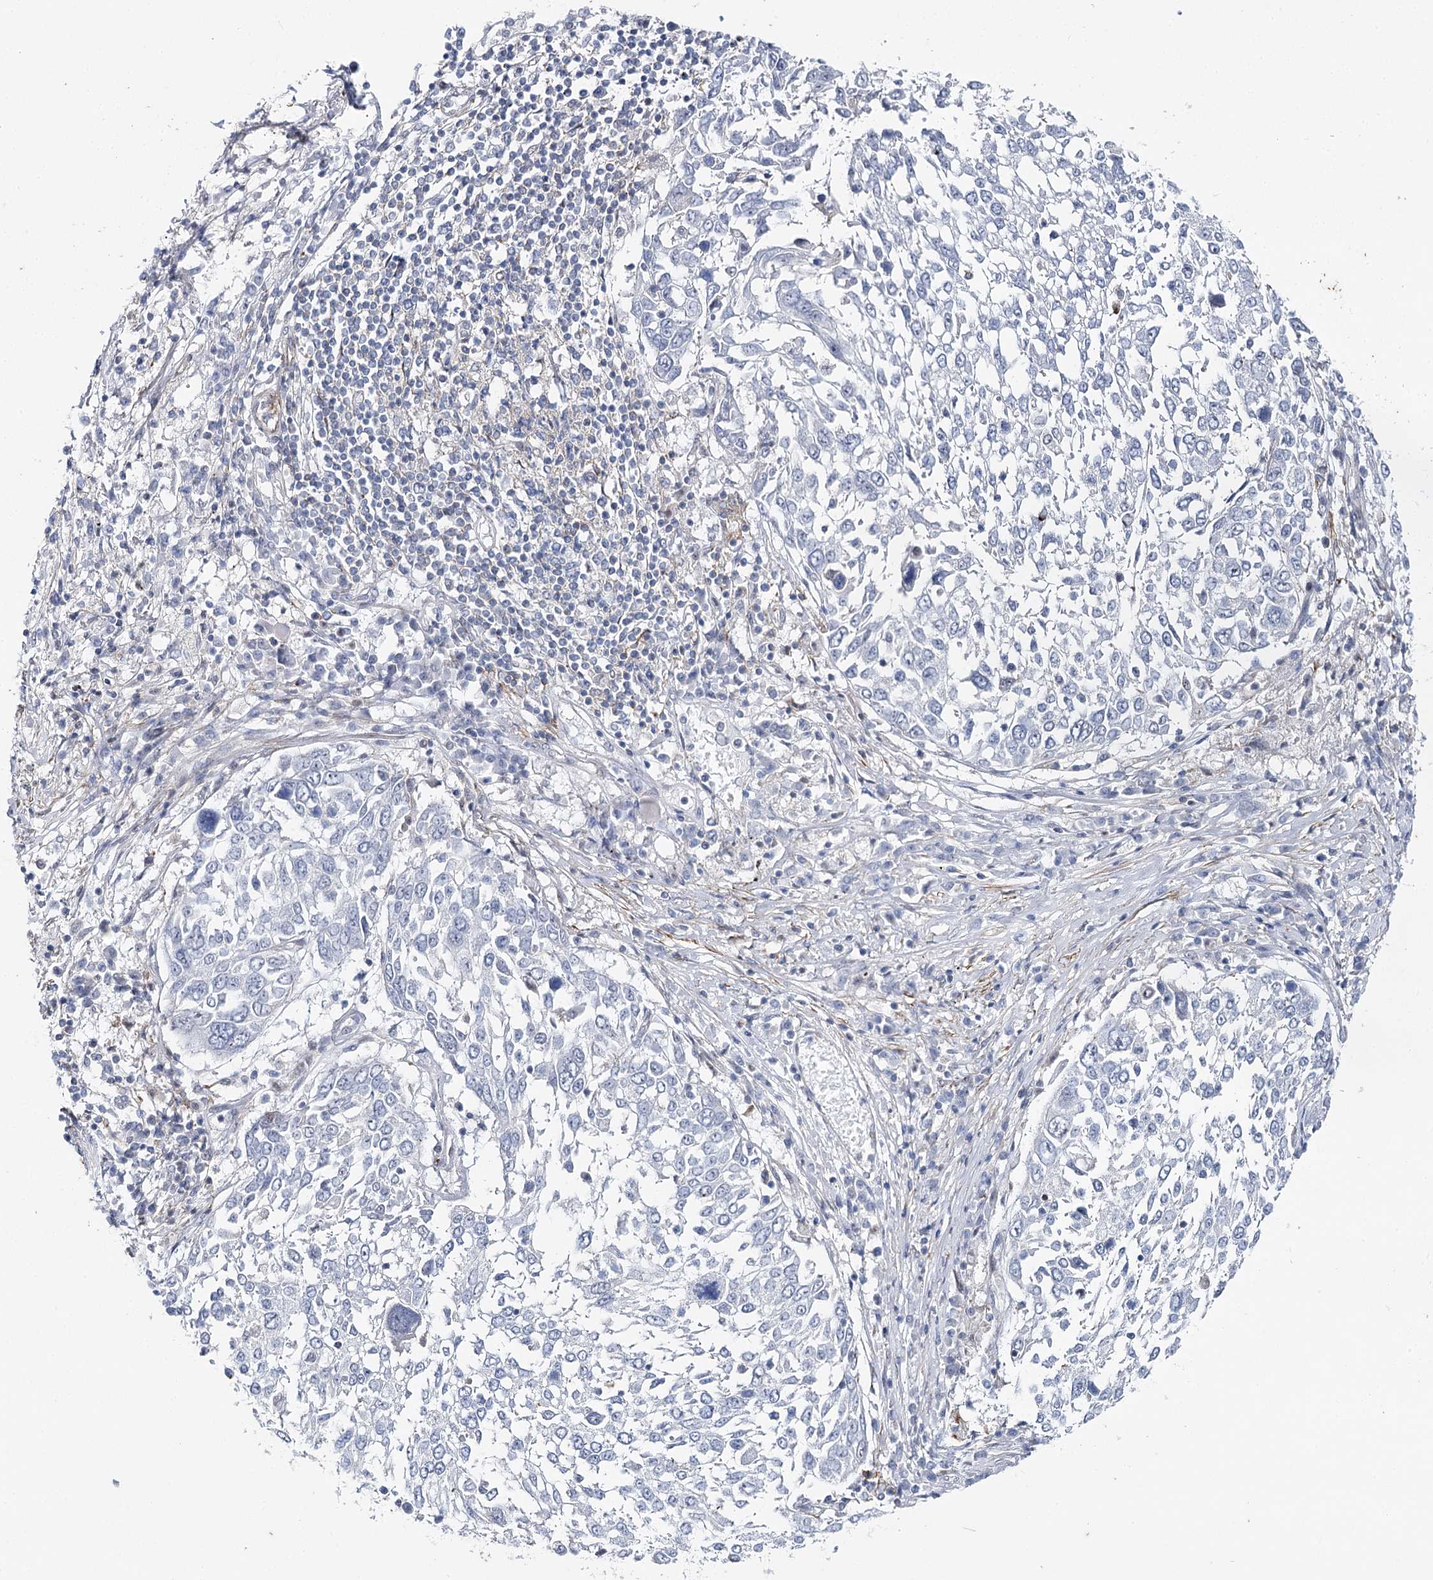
{"staining": {"intensity": "negative", "quantity": "none", "location": "none"}, "tissue": "lung cancer", "cell_type": "Tumor cells", "image_type": "cancer", "snomed": [{"axis": "morphology", "description": "Squamous cell carcinoma, NOS"}, {"axis": "topography", "description": "Lung"}], "caption": "A high-resolution micrograph shows immunohistochemistry (IHC) staining of lung cancer (squamous cell carcinoma), which exhibits no significant staining in tumor cells.", "gene": "AGXT2", "patient": {"sex": "male", "age": 65}}